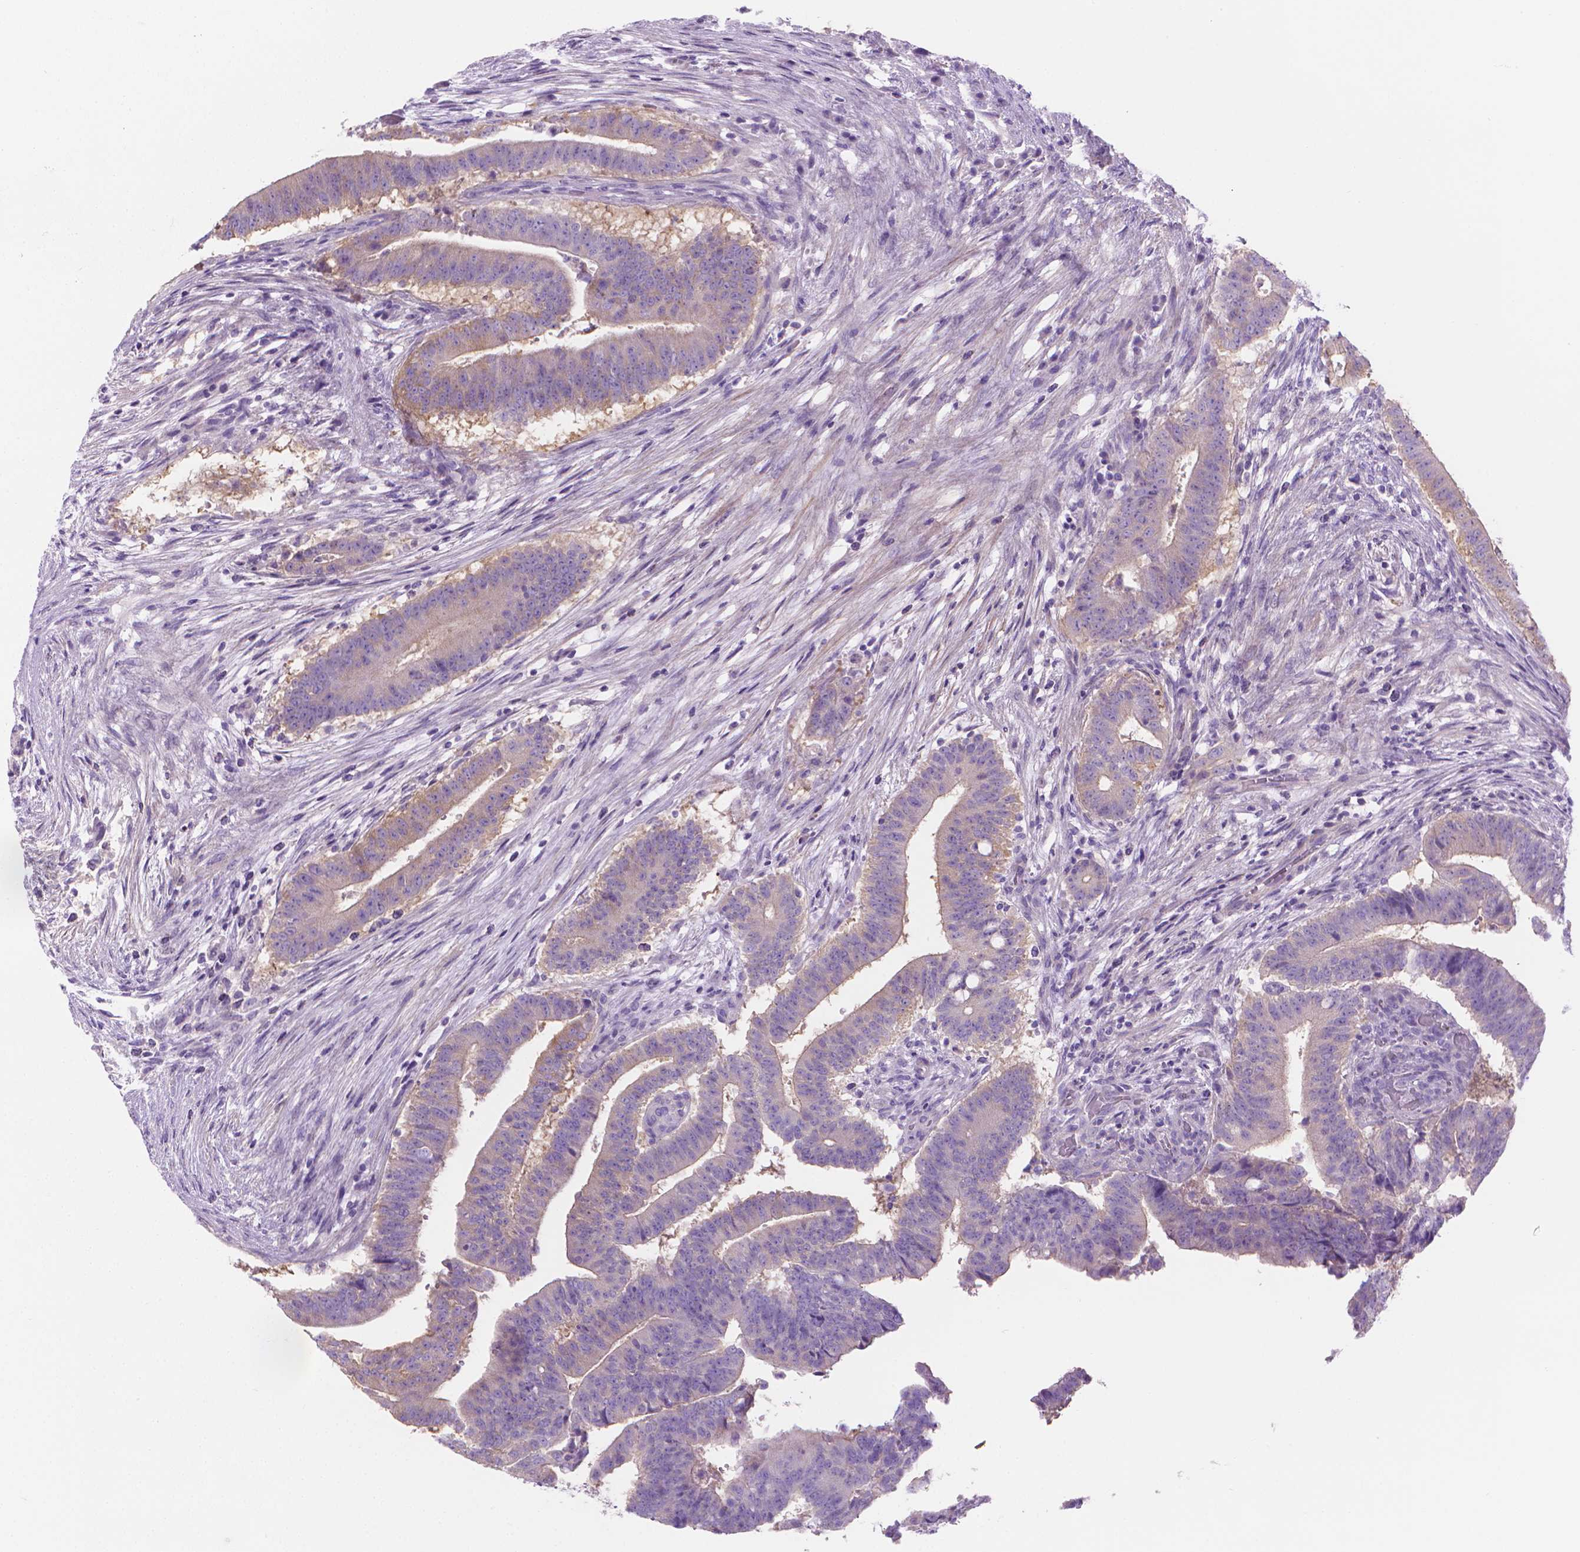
{"staining": {"intensity": "negative", "quantity": "none", "location": "none"}, "tissue": "colorectal cancer", "cell_type": "Tumor cells", "image_type": "cancer", "snomed": [{"axis": "morphology", "description": "Adenocarcinoma, NOS"}, {"axis": "topography", "description": "Colon"}], "caption": "A micrograph of colorectal cancer (adenocarcinoma) stained for a protein exhibits no brown staining in tumor cells.", "gene": "FASN", "patient": {"sex": "female", "age": 43}}